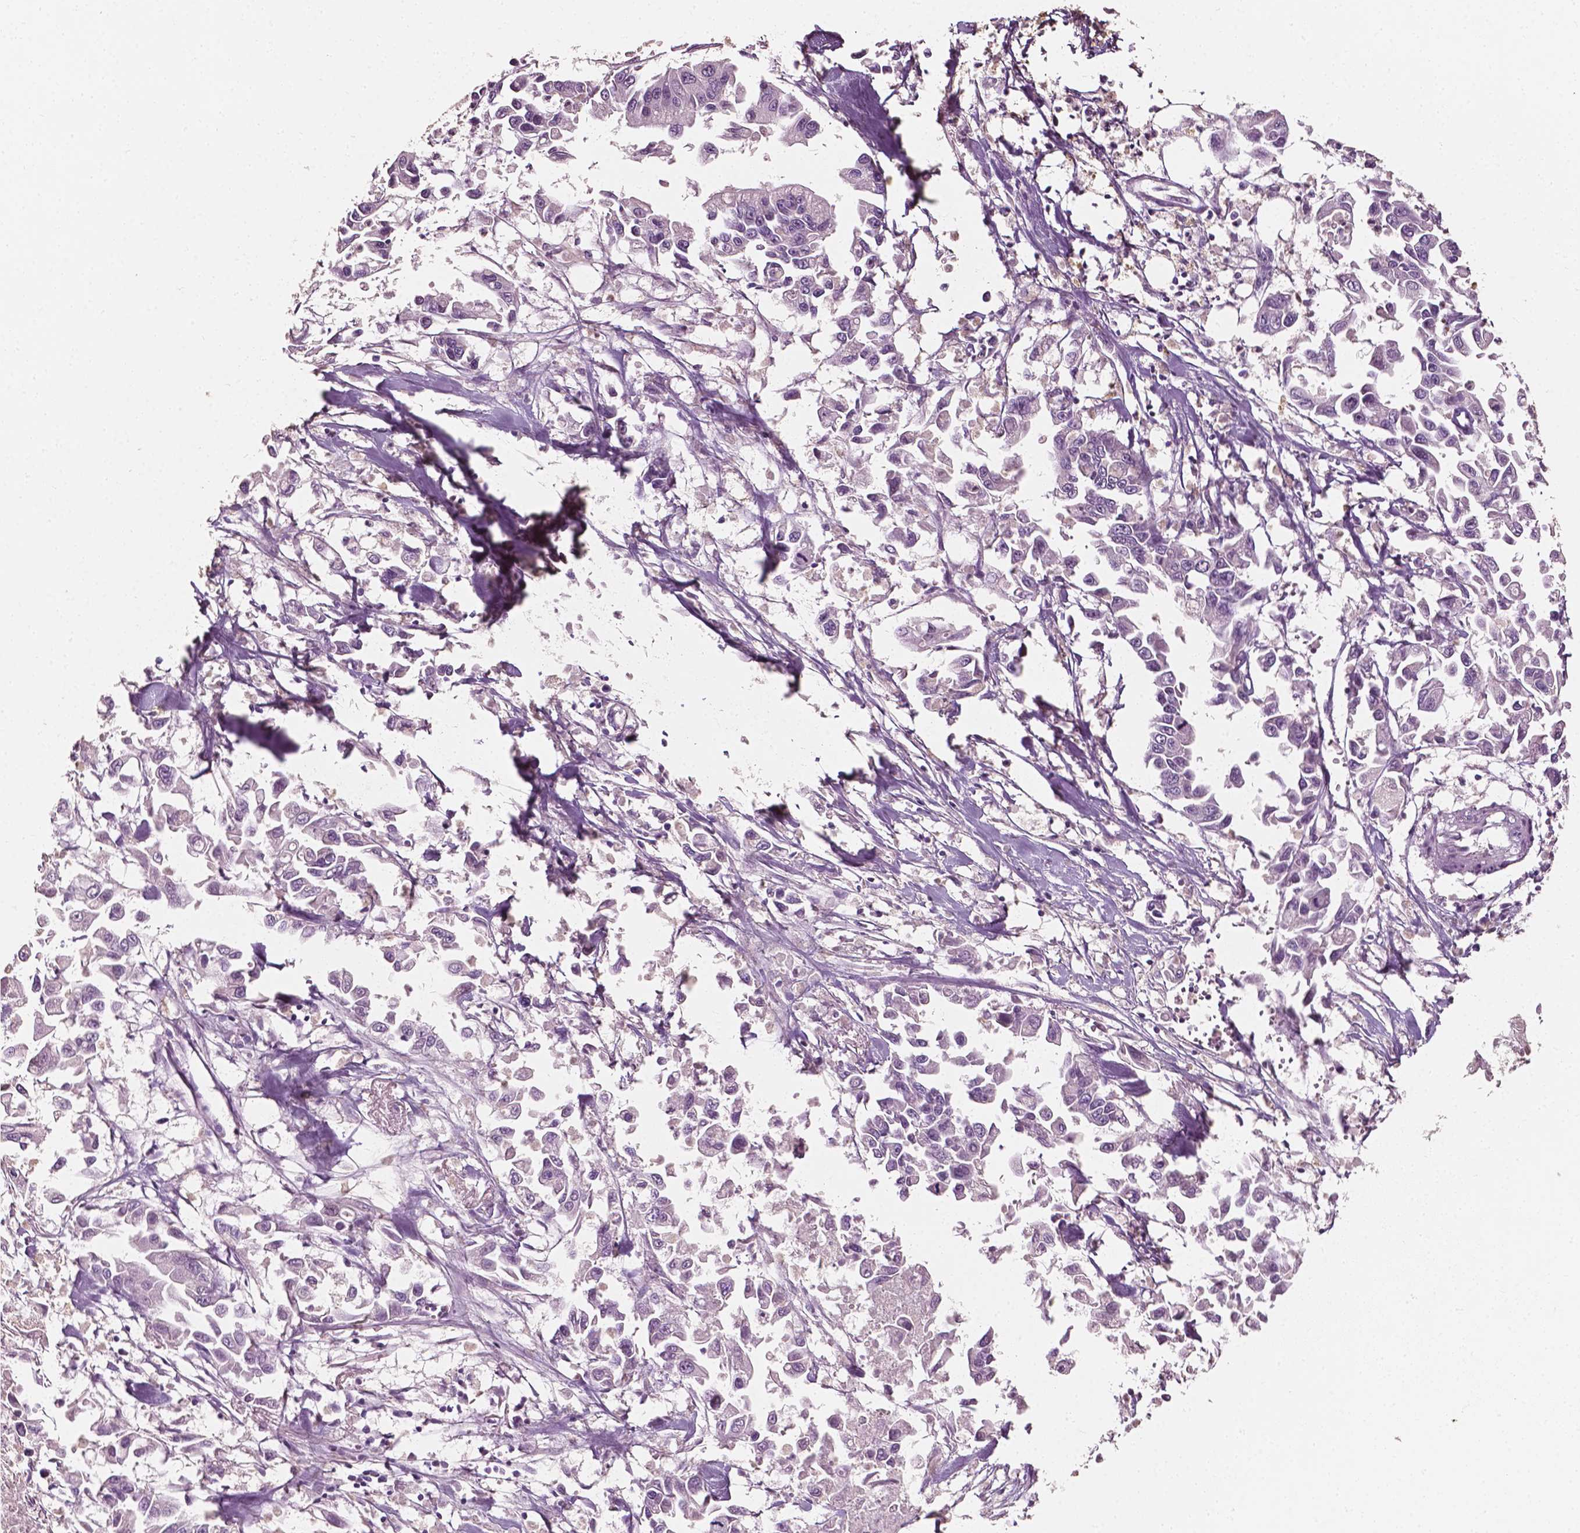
{"staining": {"intensity": "negative", "quantity": "none", "location": "none"}, "tissue": "pancreatic cancer", "cell_type": "Tumor cells", "image_type": "cancer", "snomed": [{"axis": "morphology", "description": "Adenocarcinoma, NOS"}, {"axis": "topography", "description": "Pancreas"}], "caption": "This is an immunohistochemistry micrograph of pancreatic cancer (adenocarcinoma). There is no expression in tumor cells.", "gene": "PLA2R1", "patient": {"sex": "female", "age": 83}}